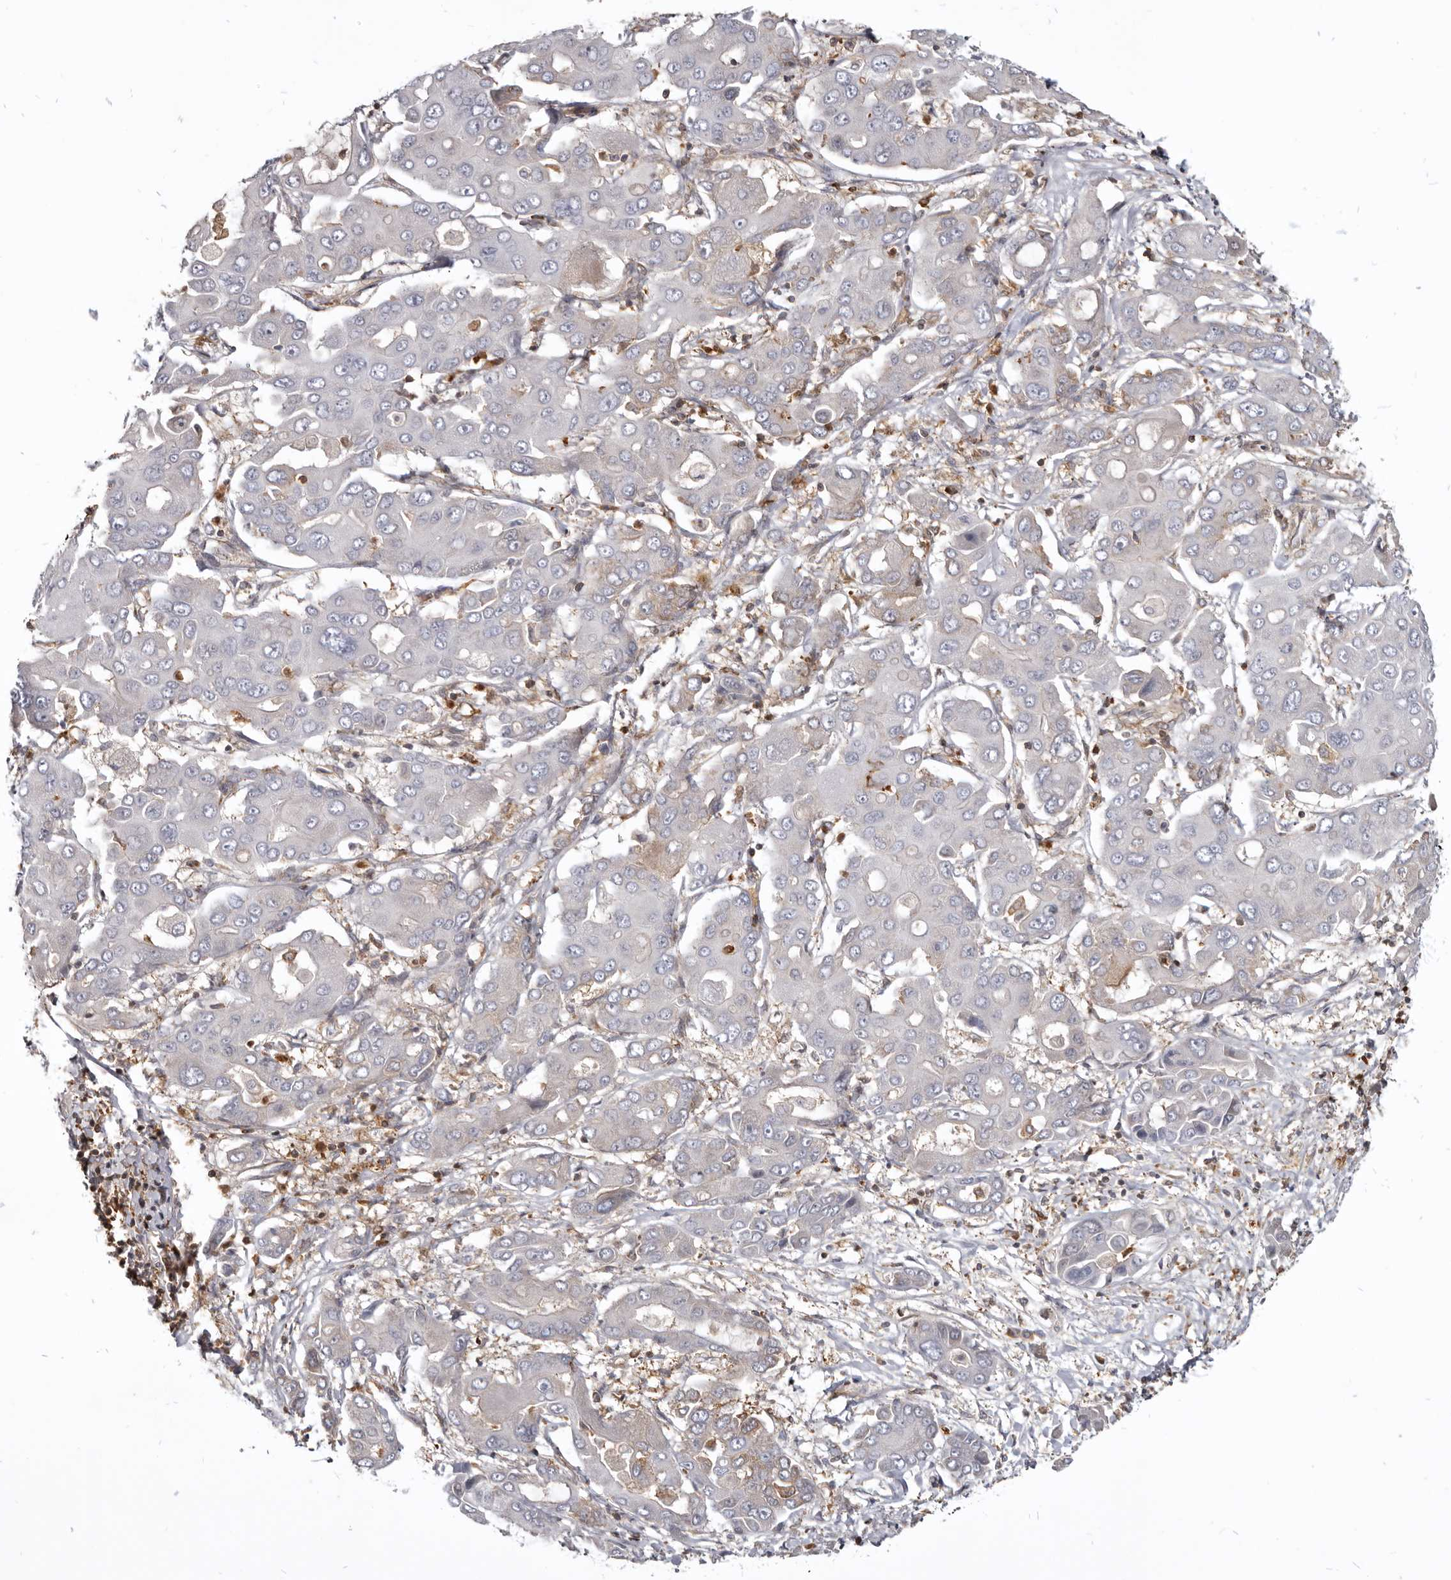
{"staining": {"intensity": "negative", "quantity": "none", "location": "none"}, "tissue": "liver cancer", "cell_type": "Tumor cells", "image_type": "cancer", "snomed": [{"axis": "morphology", "description": "Cholangiocarcinoma"}, {"axis": "topography", "description": "Liver"}], "caption": "DAB immunohistochemical staining of human cholangiocarcinoma (liver) displays no significant expression in tumor cells.", "gene": "CBL", "patient": {"sex": "male", "age": 67}}